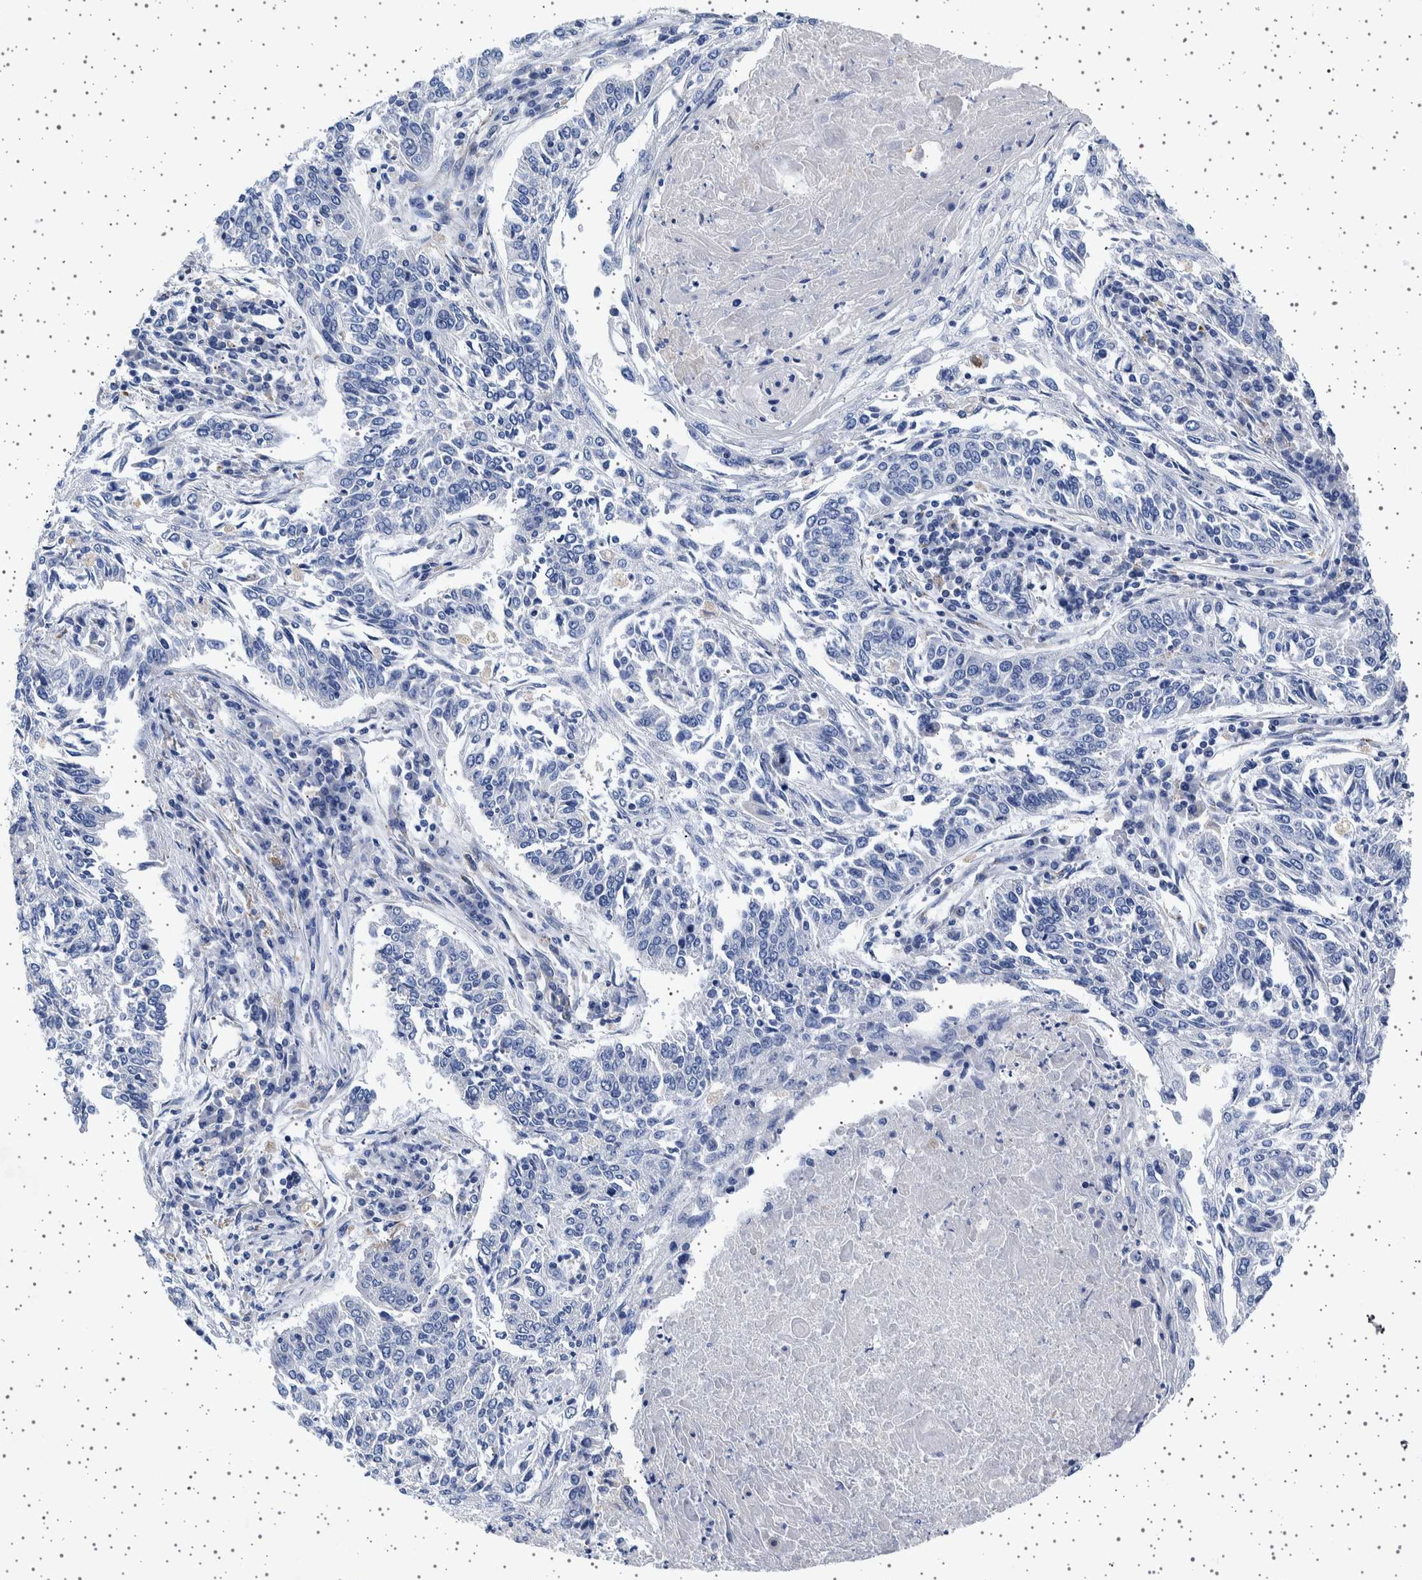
{"staining": {"intensity": "negative", "quantity": "none", "location": "none"}, "tissue": "lung cancer", "cell_type": "Tumor cells", "image_type": "cancer", "snomed": [{"axis": "morphology", "description": "Normal tissue, NOS"}, {"axis": "morphology", "description": "Squamous cell carcinoma, NOS"}, {"axis": "topography", "description": "Cartilage tissue"}, {"axis": "topography", "description": "Bronchus"}, {"axis": "topography", "description": "Lung"}], "caption": "Lung squamous cell carcinoma was stained to show a protein in brown. There is no significant expression in tumor cells. The staining was performed using DAB (3,3'-diaminobenzidine) to visualize the protein expression in brown, while the nuclei were stained in blue with hematoxylin (Magnification: 20x).", "gene": "SEPTIN4", "patient": {"sex": "female", "age": 49}}